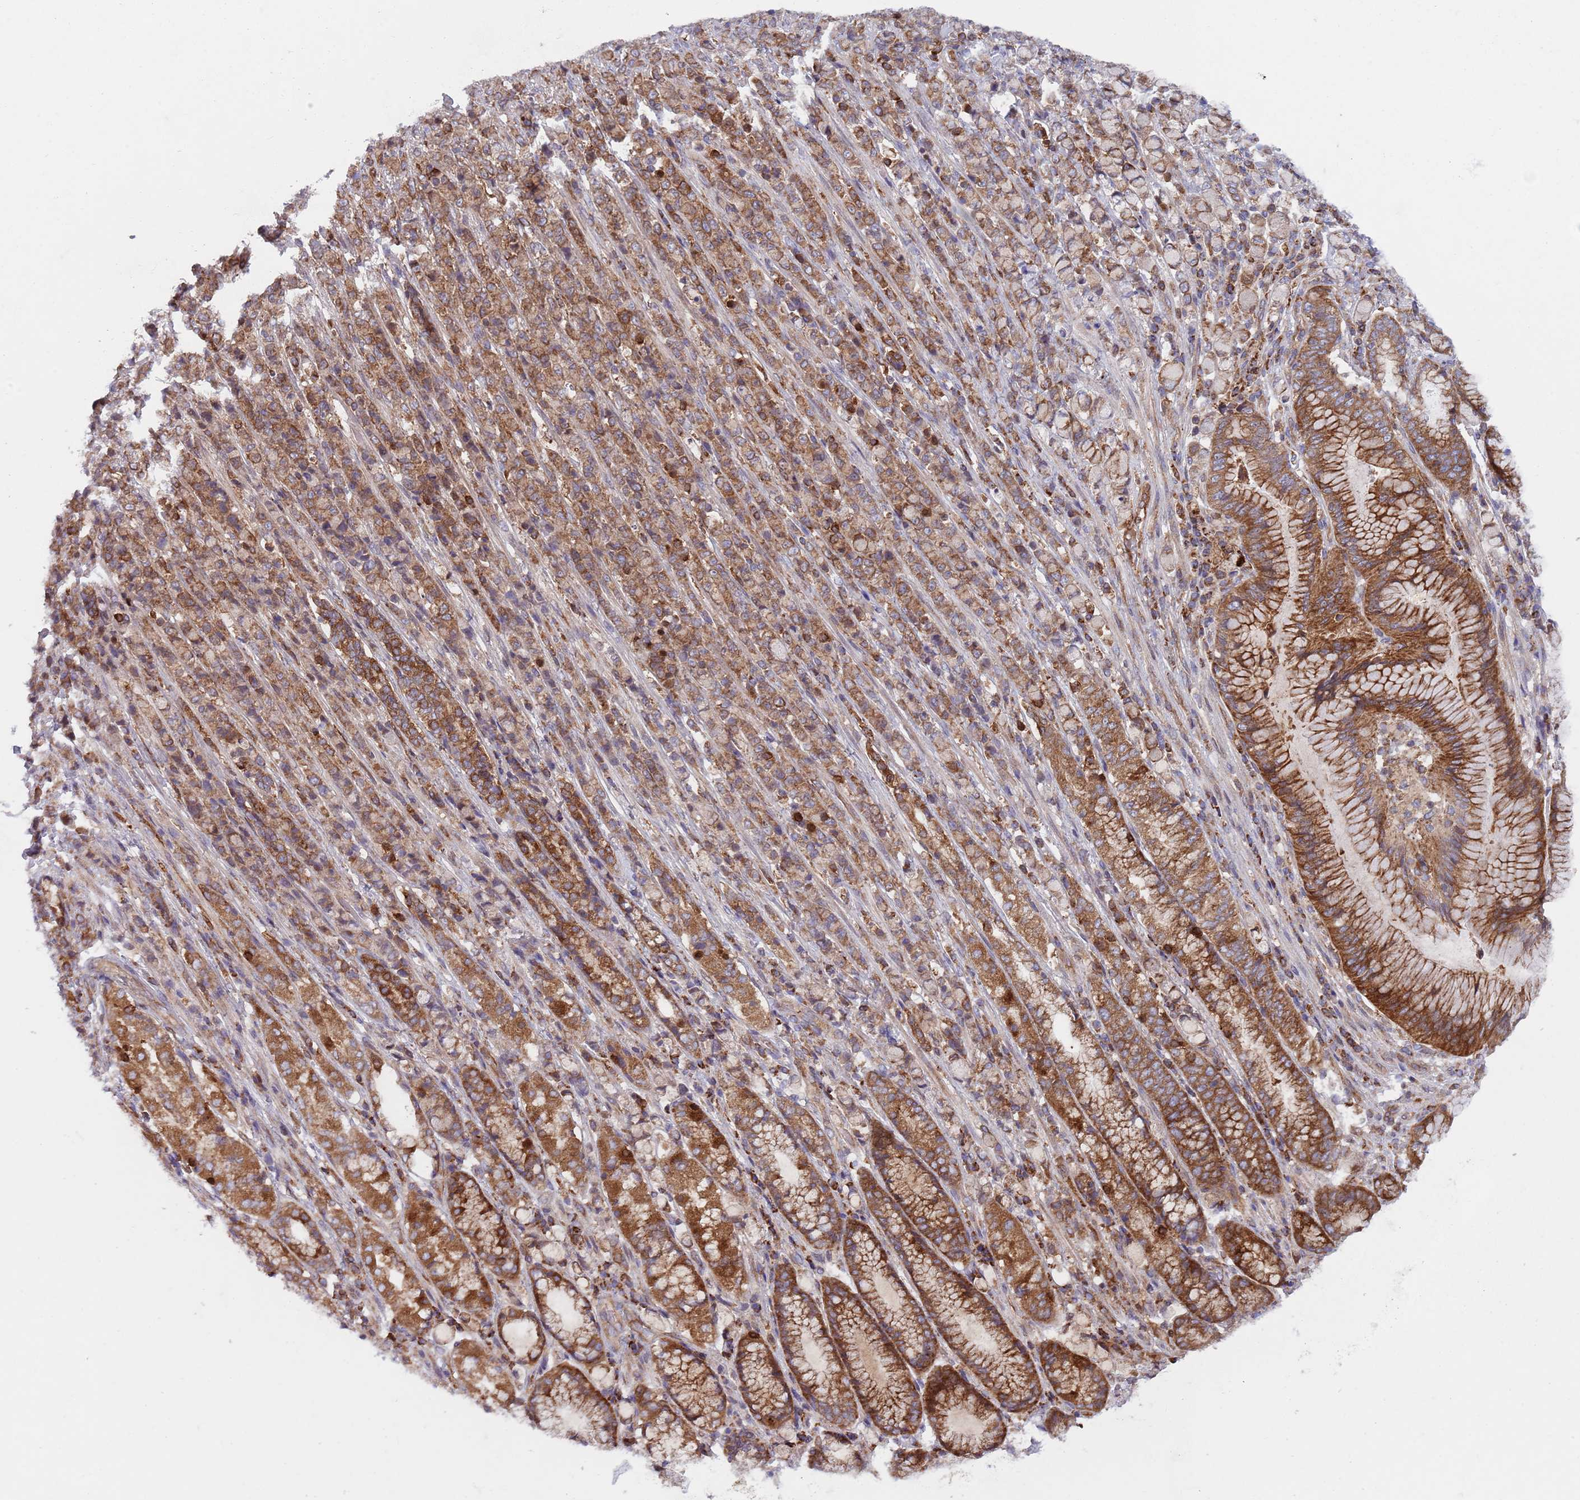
{"staining": {"intensity": "moderate", "quantity": ">75%", "location": "cytoplasmic/membranous"}, "tissue": "stomach cancer", "cell_type": "Tumor cells", "image_type": "cancer", "snomed": [{"axis": "morphology", "description": "Adenocarcinoma, NOS"}, {"axis": "topography", "description": "Stomach"}], "caption": "Brown immunohistochemical staining in adenocarcinoma (stomach) displays moderate cytoplasmic/membranous positivity in about >75% of tumor cells.", "gene": "ZMYM5", "patient": {"sex": "female", "age": 79}}